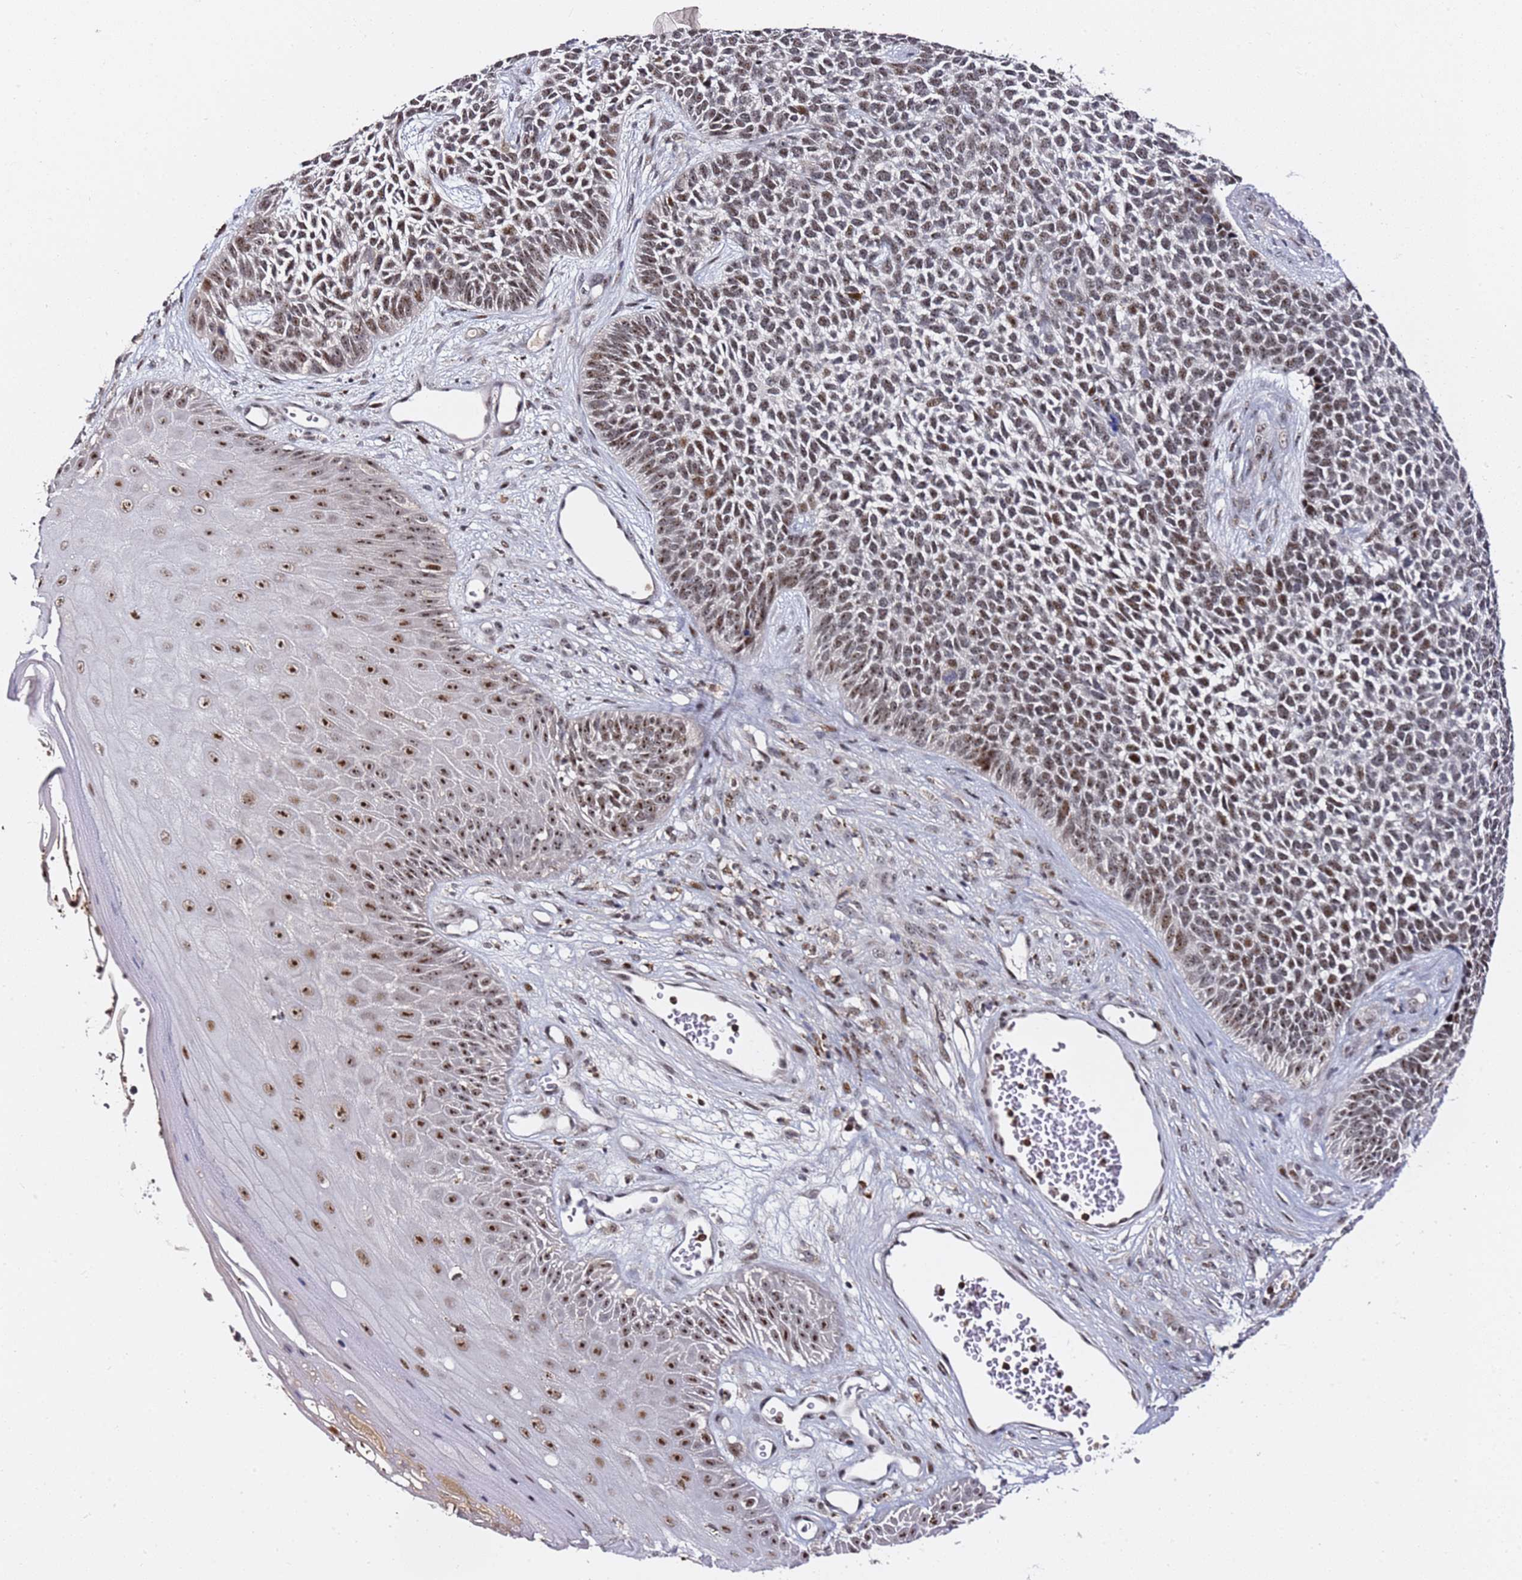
{"staining": {"intensity": "moderate", "quantity": ">75%", "location": "nuclear"}, "tissue": "skin cancer", "cell_type": "Tumor cells", "image_type": "cancer", "snomed": [{"axis": "morphology", "description": "Basal cell carcinoma"}, {"axis": "topography", "description": "Skin"}], "caption": "The histopathology image shows staining of basal cell carcinoma (skin), revealing moderate nuclear protein expression (brown color) within tumor cells.", "gene": "FCF1", "patient": {"sex": "female", "age": 84}}